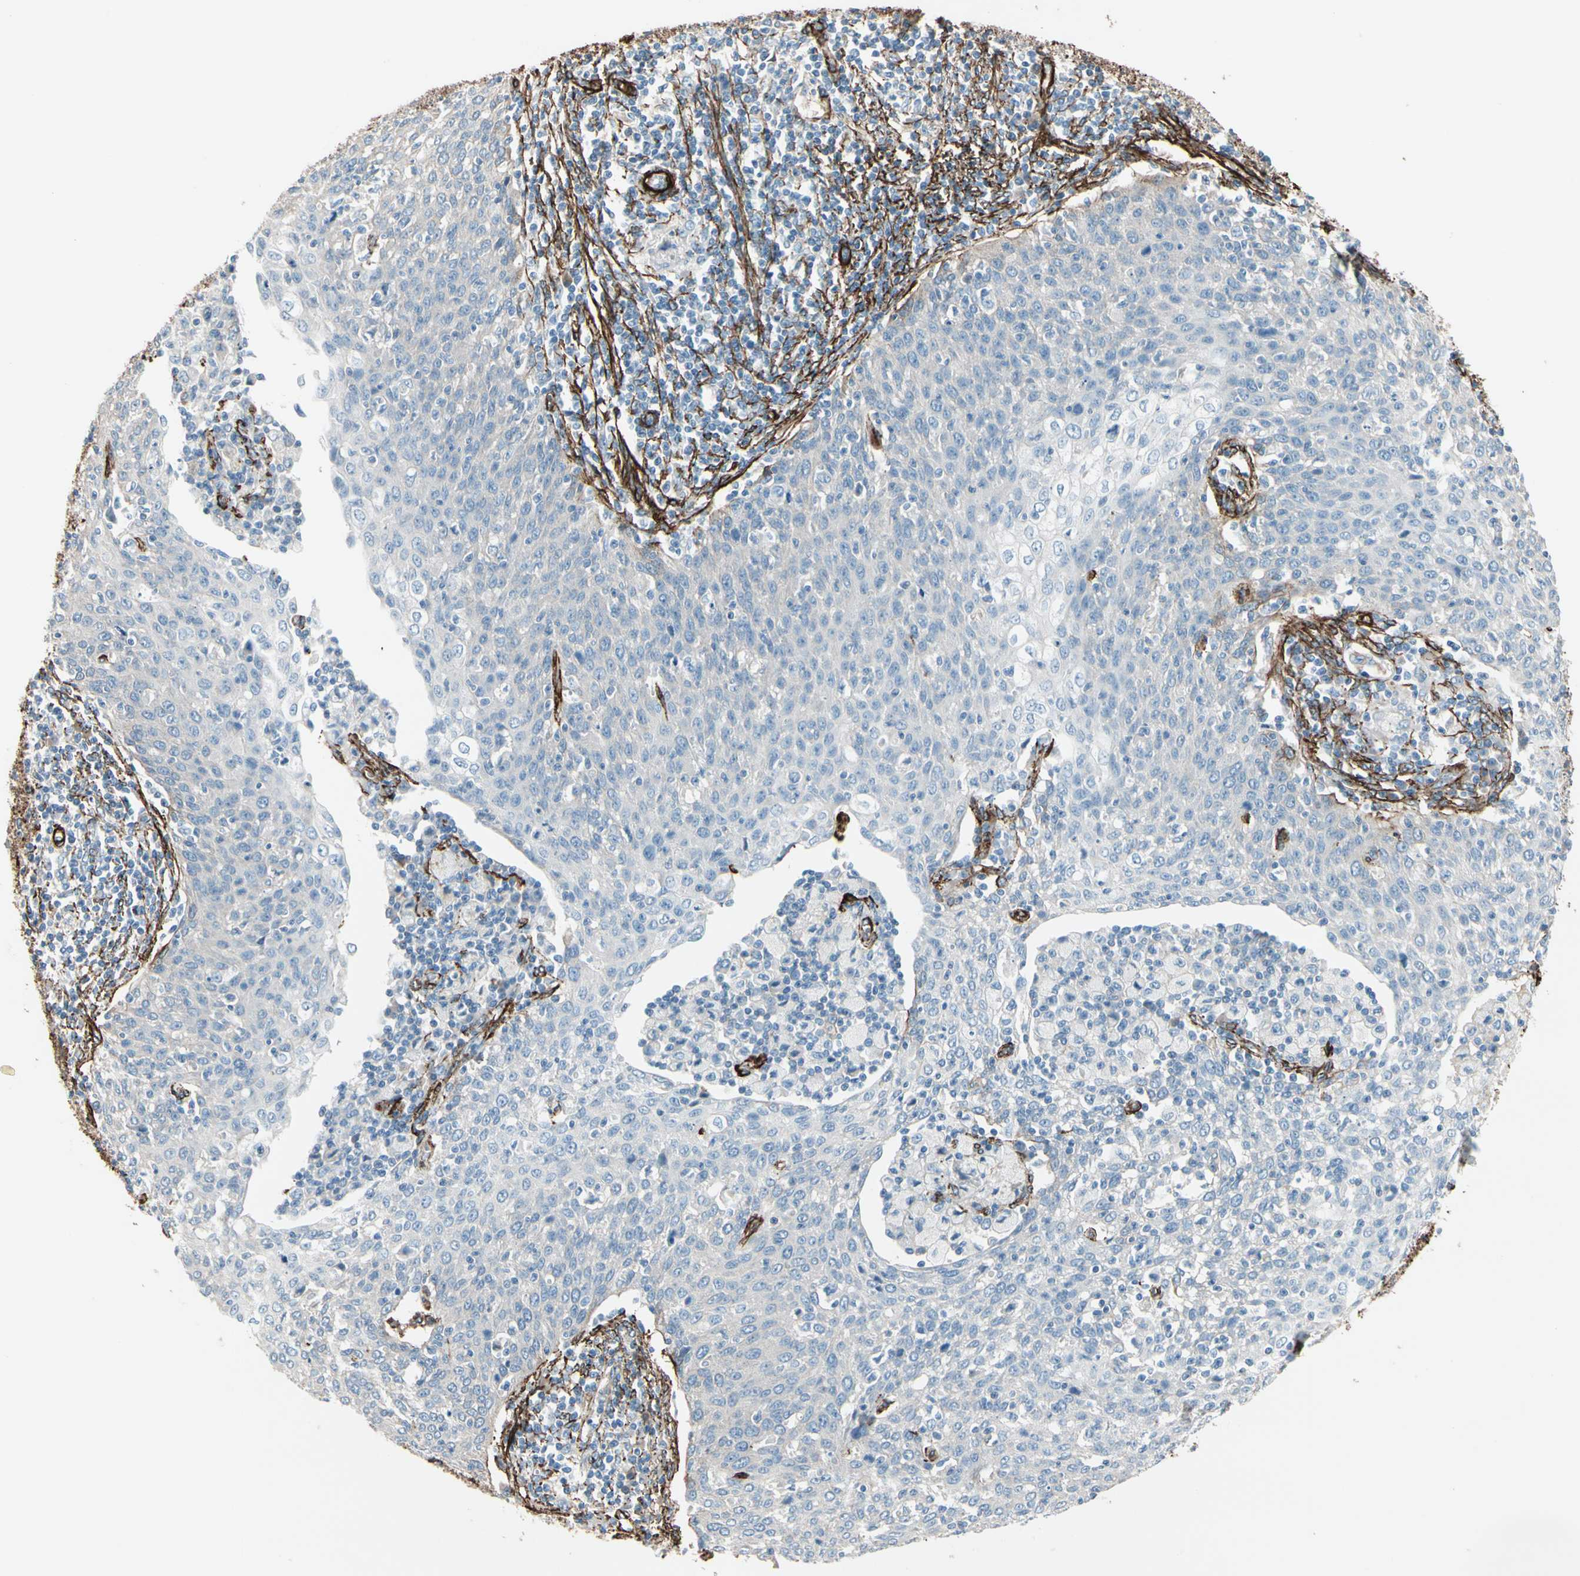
{"staining": {"intensity": "negative", "quantity": "none", "location": "none"}, "tissue": "cervical cancer", "cell_type": "Tumor cells", "image_type": "cancer", "snomed": [{"axis": "morphology", "description": "Squamous cell carcinoma, NOS"}, {"axis": "topography", "description": "Cervix"}], "caption": "An immunohistochemistry (IHC) histopathology image of cervical squamous cell carcinoma is shown. There is no staining in tumor cells of cervical squamous cell carcinoma.", "gene": "CALD1", "patient": {"sex": "female", "age": 38}}